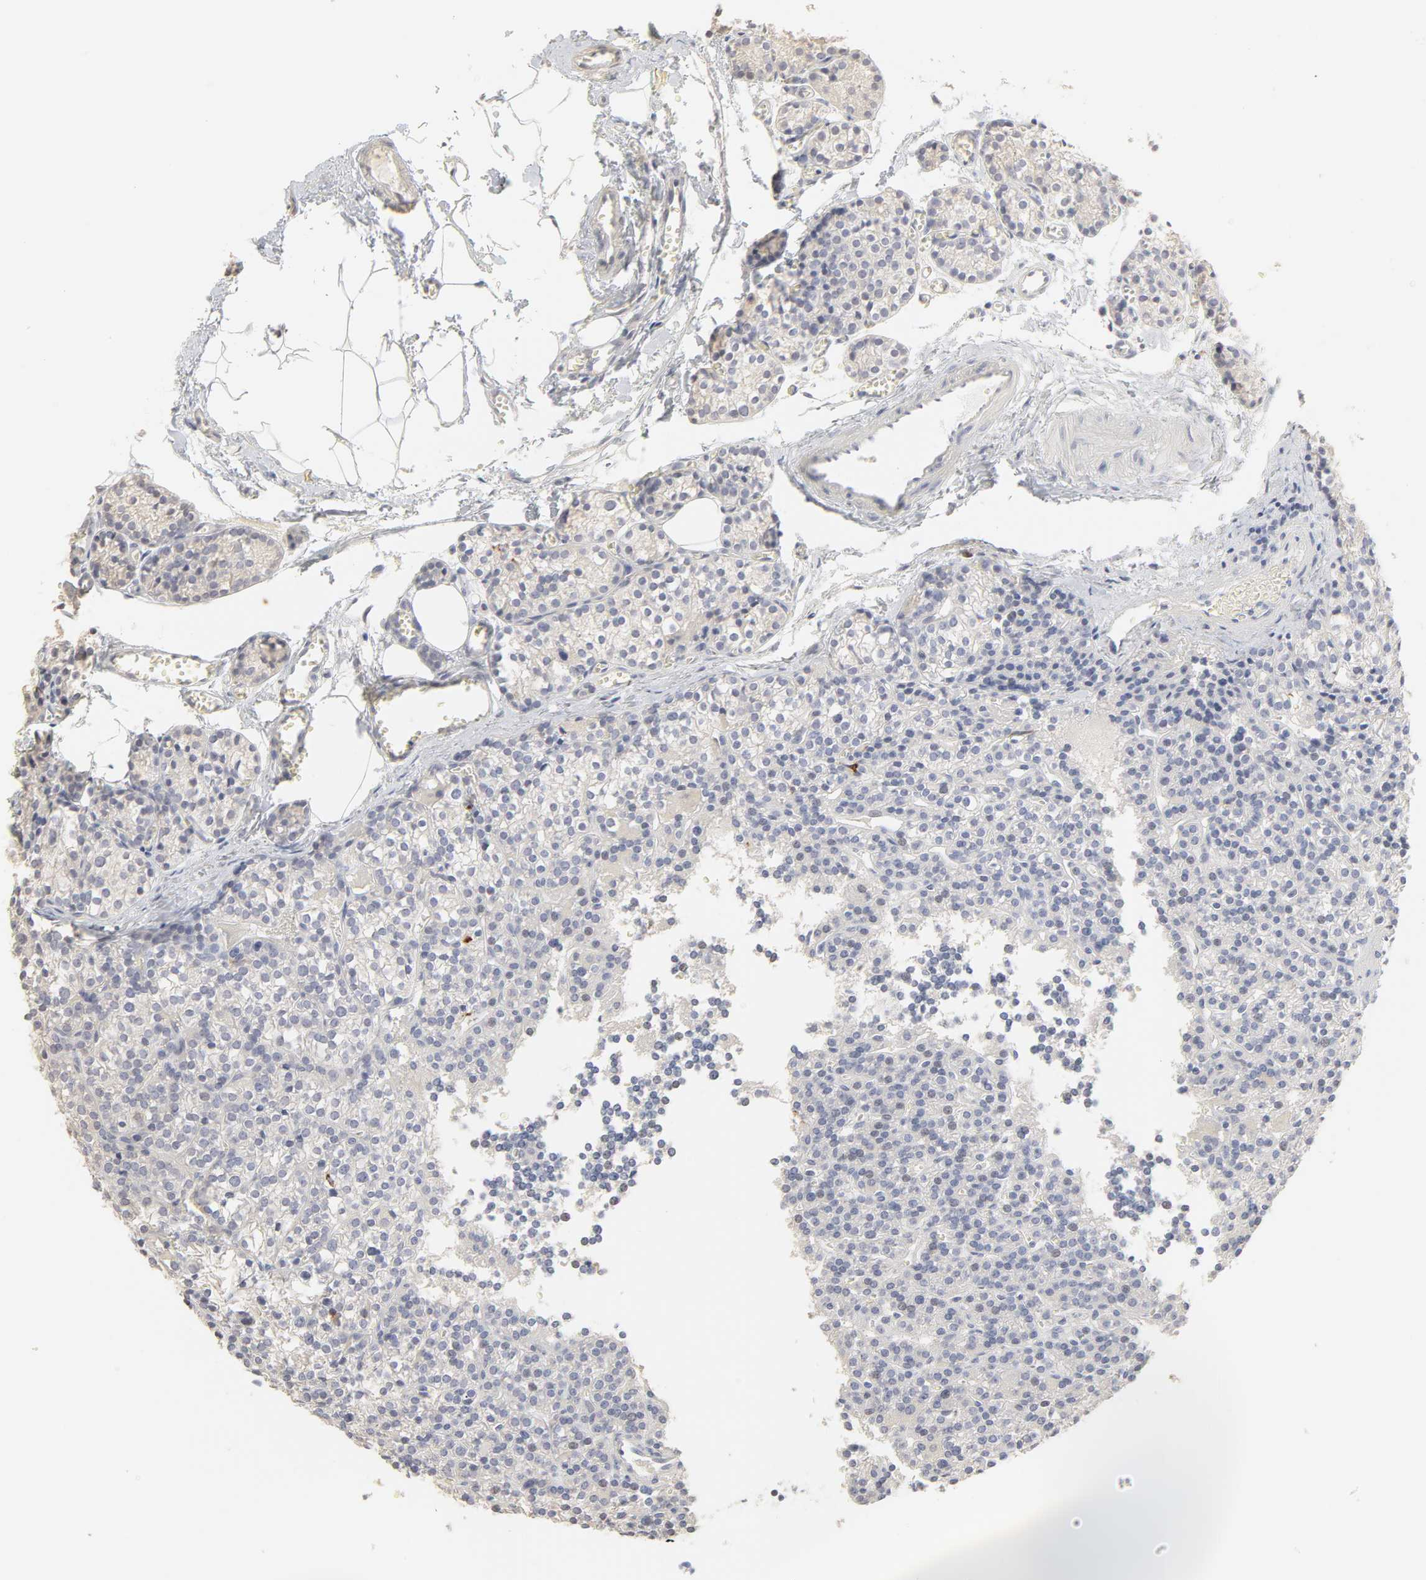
{"staining": {"intensity": "negative", "quantity": "none", "location": "none"}, "tissue": "parathyroid gland", "cell_type": "Glandular cells", "image_type": "normal", "snomed": [{"axis": "morphology", "description": "Normal tissue, NOS"}, {"axis": "topography", "description": "Parathyroid gland"}], "caption": "Protein analysis of benign parathyroid gland exhibits no significant expression in glandular cells.", "gene": "FCGBP", "patient": {"sex": "female", "age": 50}}